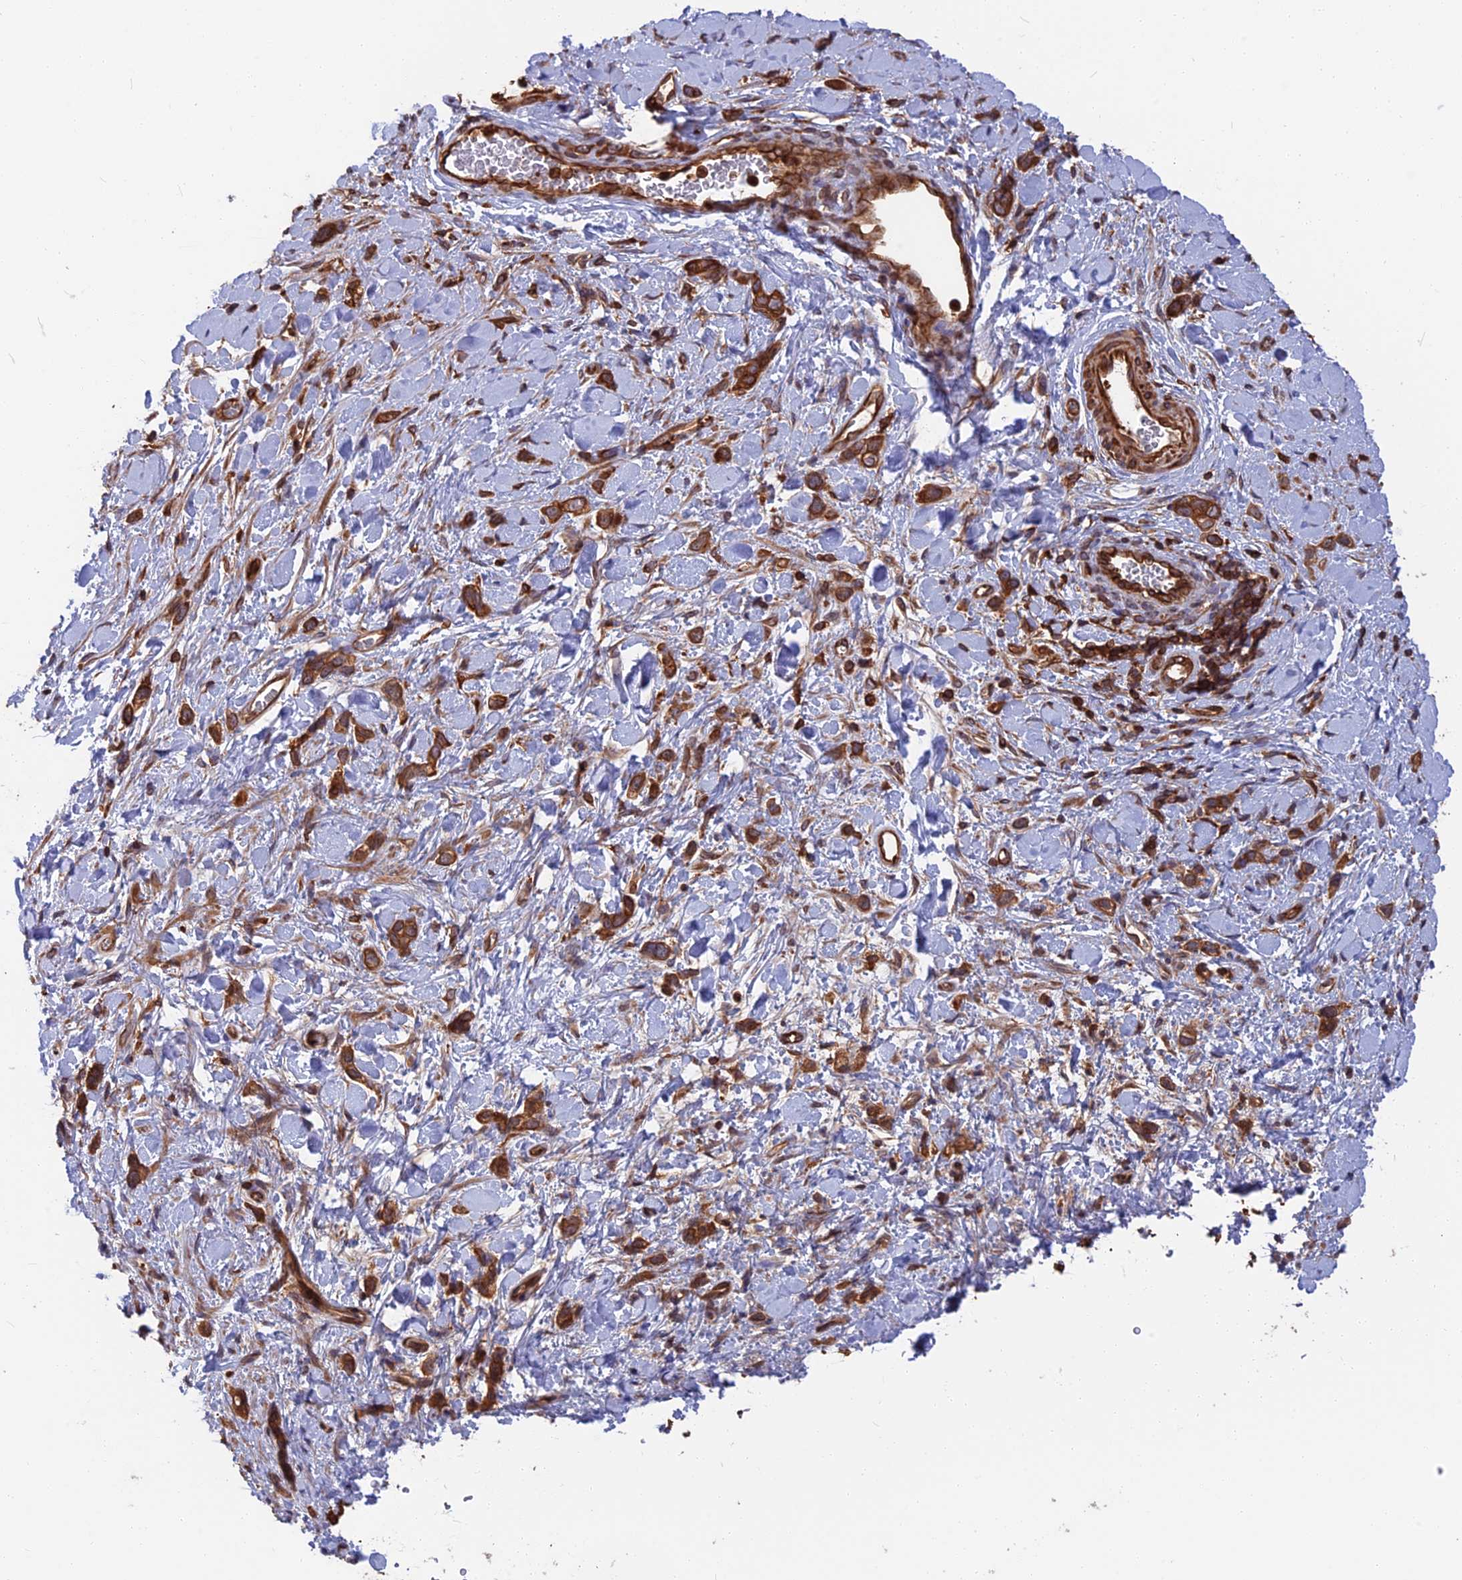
{"staining": {"intensity": "strong", "quantity": ">75%", "location": "cytoplasmic/membranous"}, "tissue": "stomach cancer", "cell_type": "Tumor cells", "image_type": "cancer", "snomed": [{"axis": "morphology", "description": "Adenocarcinoma, NOS"}, {"axis": "topography", "description": "Stomach"}], "caption": "A brown stain shows strong cytoplasmic/membranous positivity of a protein in human adenocarcinoma (stomach) tumor cells.", "gene": "WDR1", "patient": {"sex": "female", "age": 65}}